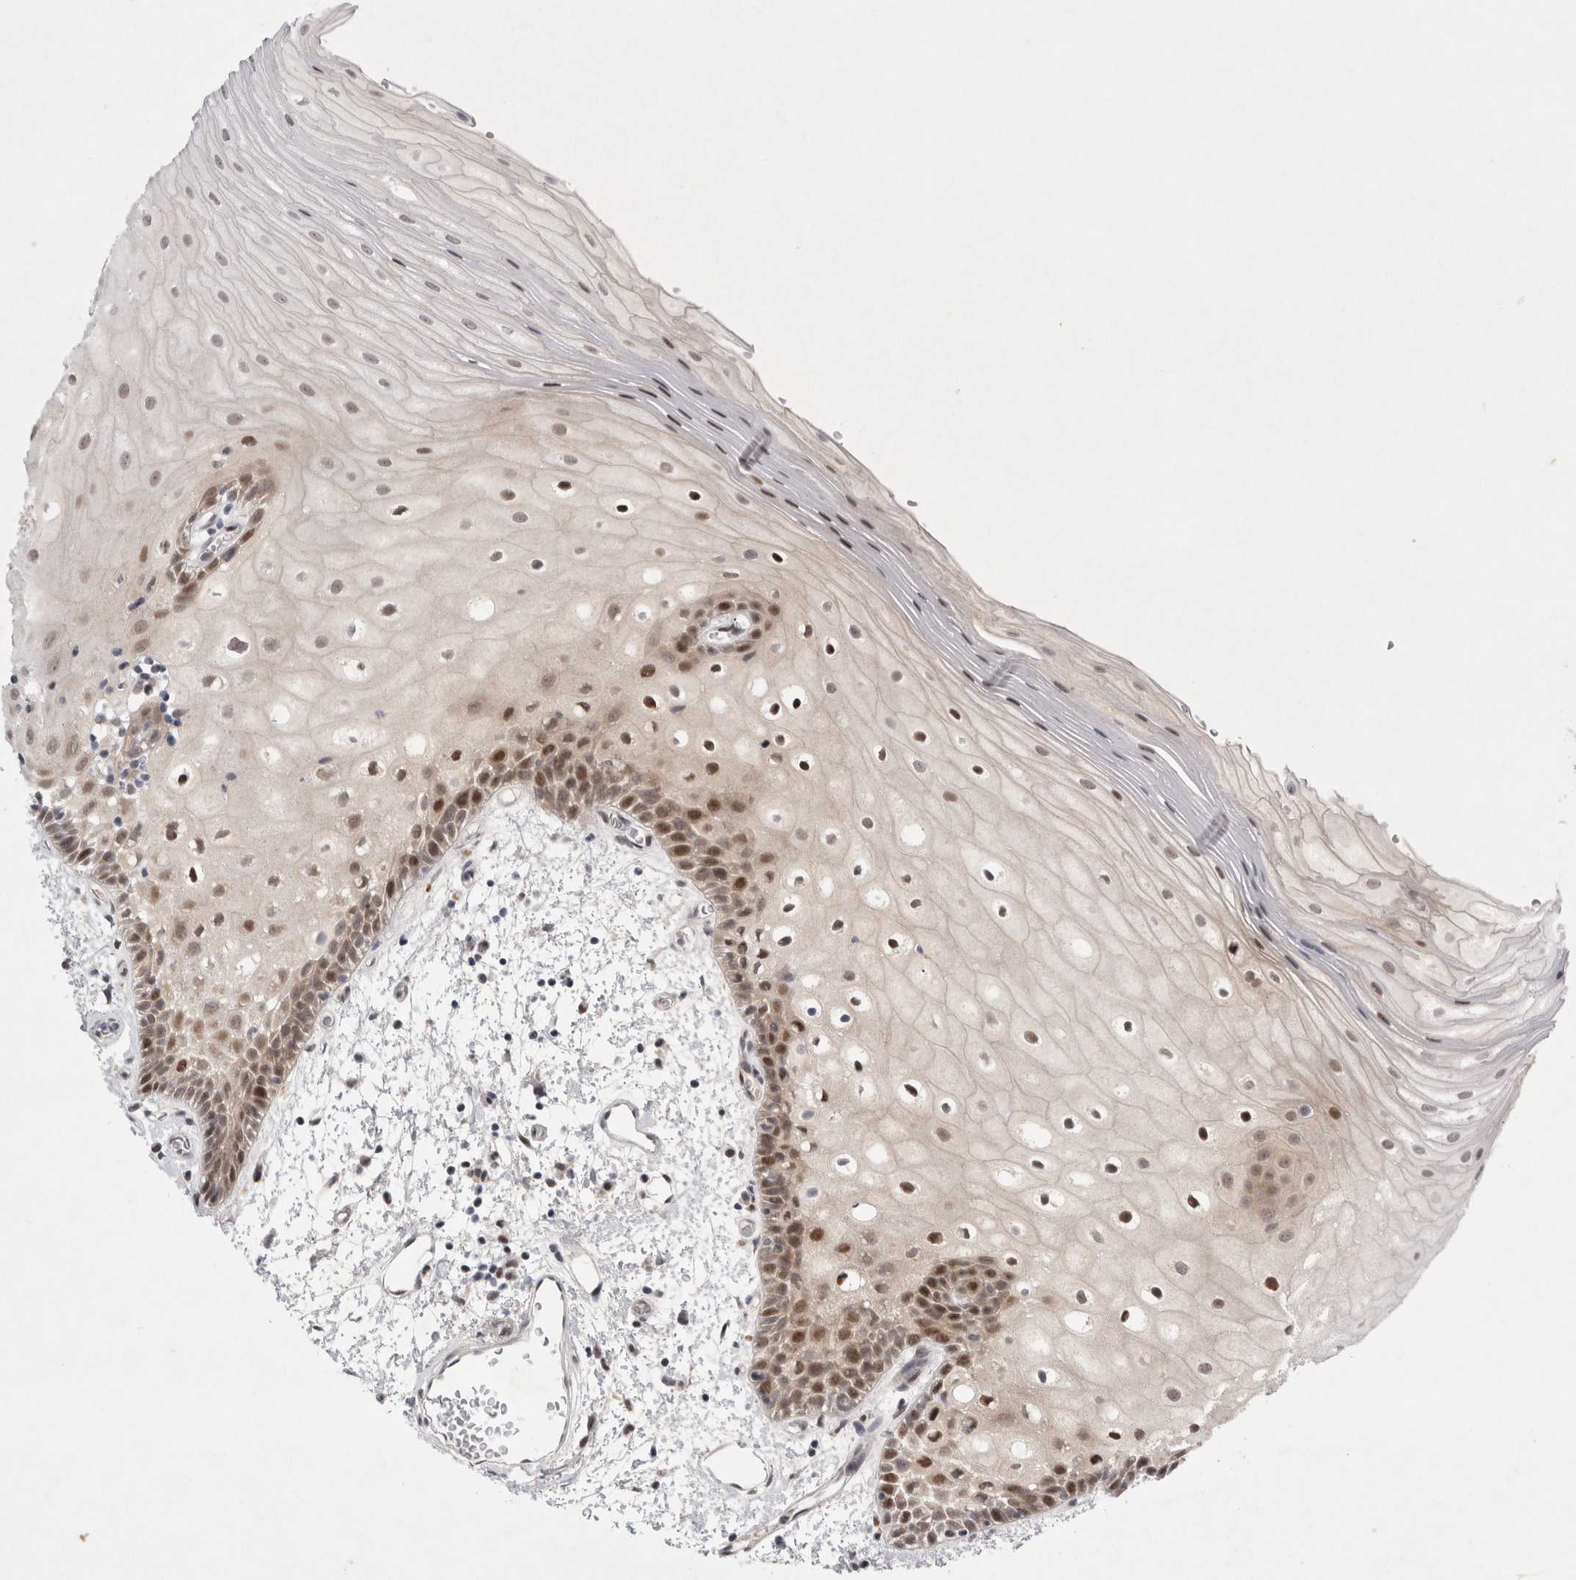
{"staining": {"intensity": "moderate", "quantity": "25%-75%", "location": "cytoplasmic/membranous,nuclear"}, "tissue": "oral mucosa", "cell_type": "Squamous epithelial cells", "image_type": "normal", "snomed": [{"axis": "morphology", "description": "Normal tissue, NOS"}, {"axis": "topography", "description": "Oral tissue"}], "caption": "IHC (DAB (3,3'-diaminobenzidine)) staining of unremarkable human oral mucosa demonstrates moderate cytoplasmic/membranous,nuclear protein staining in approximately 25%-75% of squamous epithelial cells.", "gene": "WIPF2", "patient": {"sex": "male", "age": 52}}